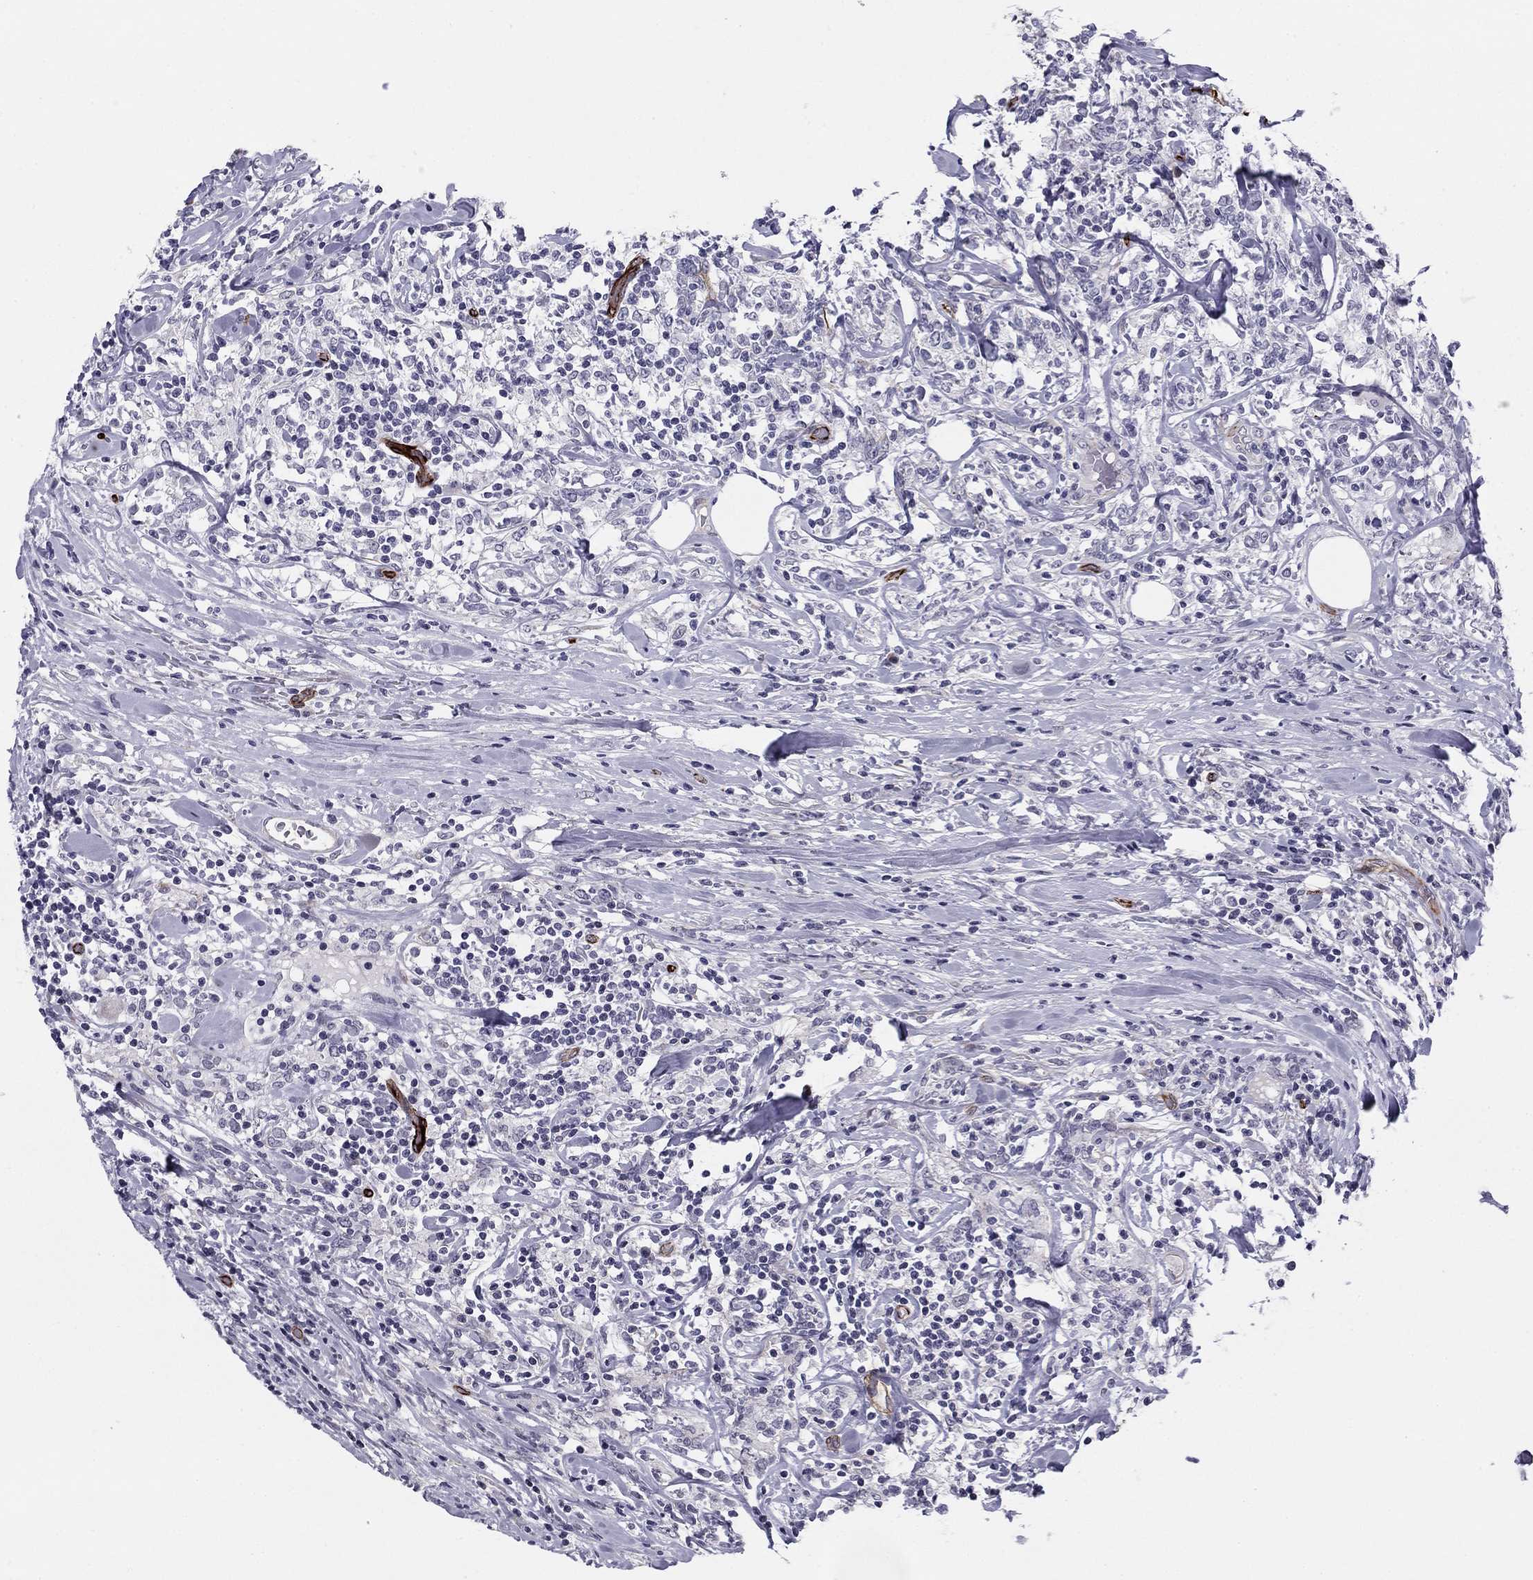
{"staining": {"intensity": "negative", "quantity": "none", "location": "none"}, "tissue": "lymphoma", "cell_type": "Tumor cells", "image_type": "cancer", "snomed": [{"axis": "morphology", "description": "Malignant lymphoma, non-Hodgkin's type, High grade"}, {"axis": "topography", "description": "Lymph node"}], "caption": "Histopathology image shows no significant protein positivity in tumor cells of high-grade malignant lymphoma, non-Hodgkin's type.", "gene": "ANKS4B", "patient": {"sex": "female", "age": 84}}